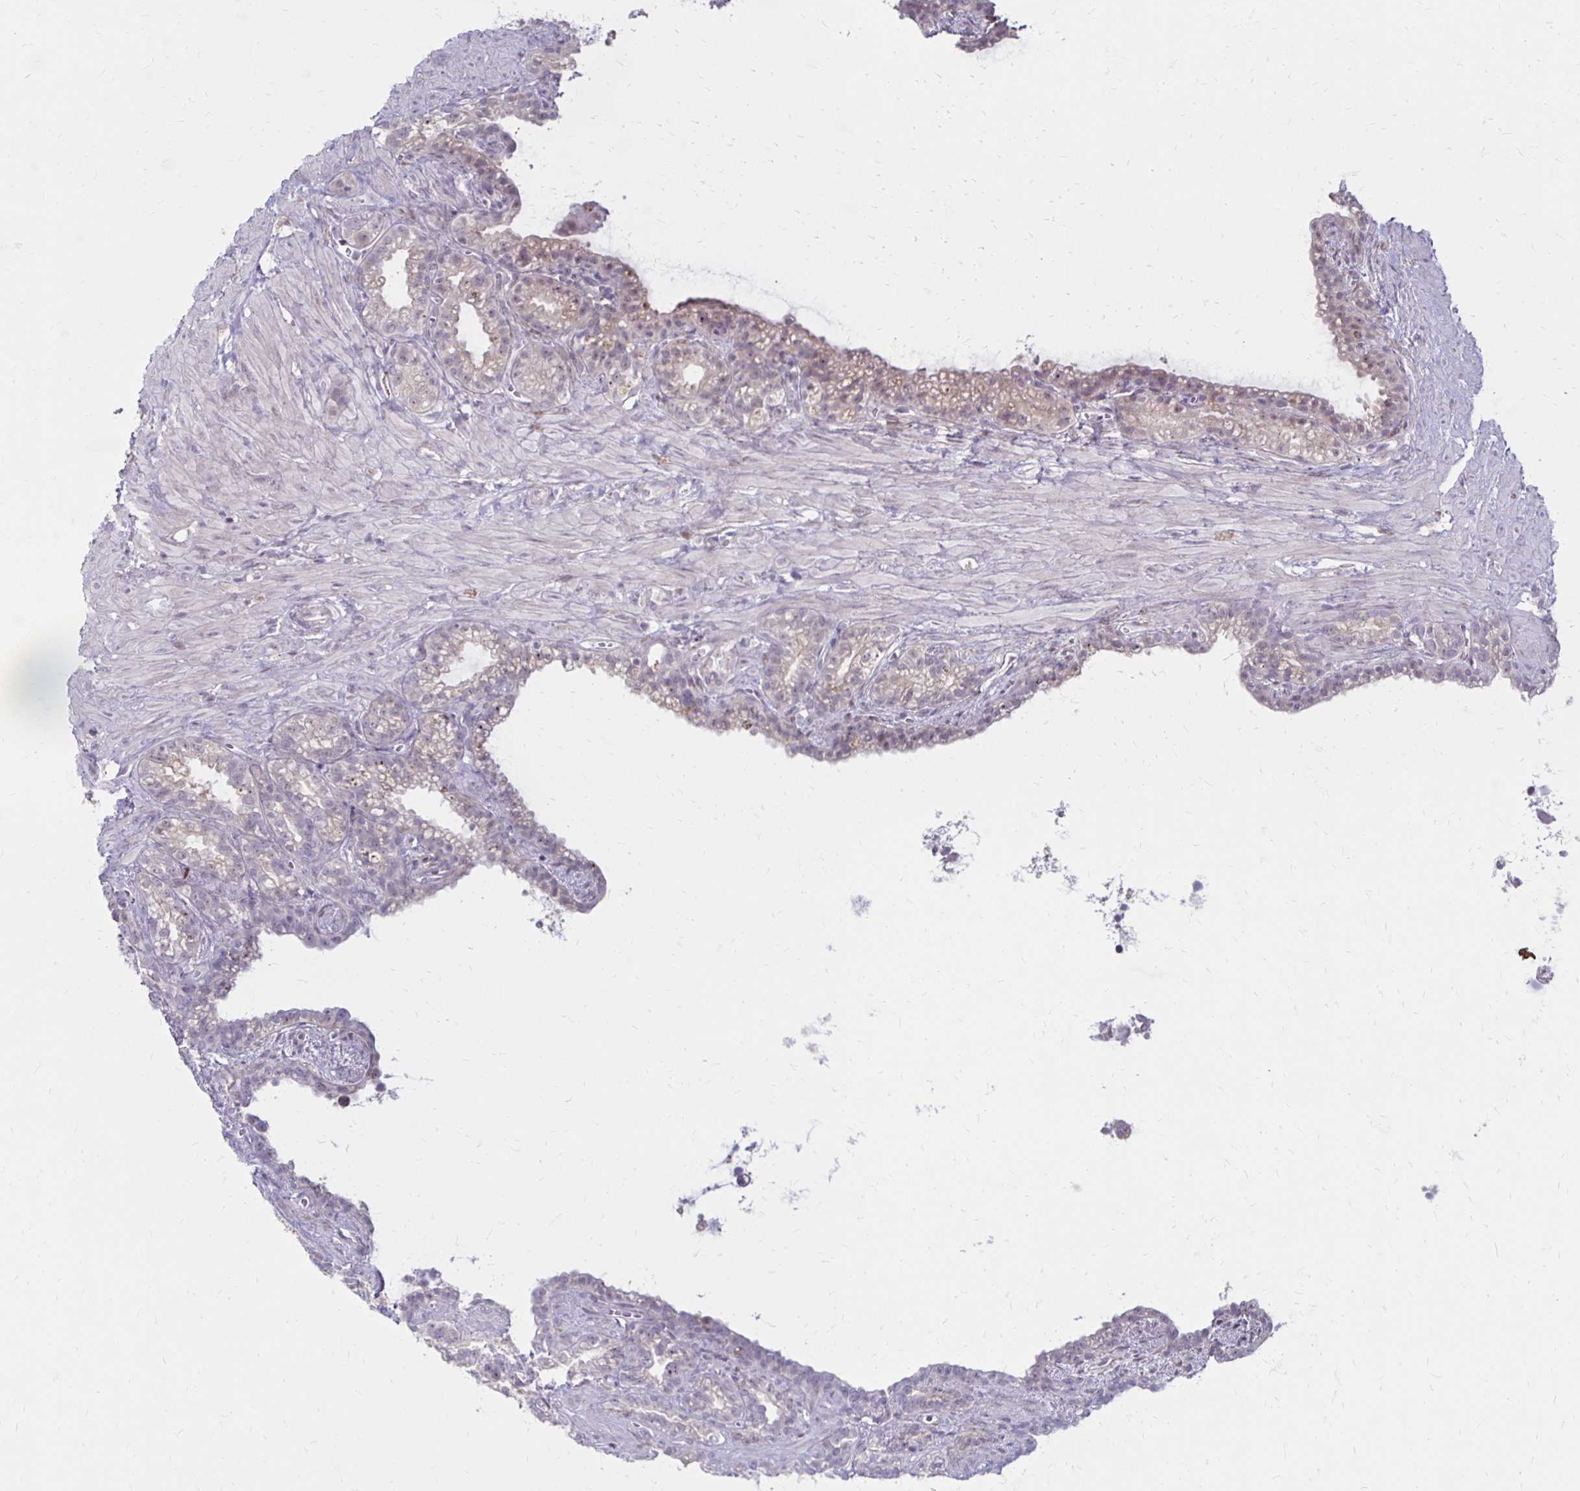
{"staining": {"intensity": "weak", "quantity": "<25%", "location": "cytoplasmic/membranous"}, "tissue": "seminal vesicle", "cell_type": "Glandular cells", "image_type": "normal", "snomed": [{"axis": "morphology", "description": "Normal tissue, NOS"}, {"axis": "topography", "description": "Seminal veicle"}], "caption": "Glandular cells are negative for brown protein staining in normal seminal vesicle. (Brightfield microscopy of DAB immunohistochemistry (IHC) at high magnification).", "gene": "DAGLA", "patient": {"sex": "male", "age": 76}}